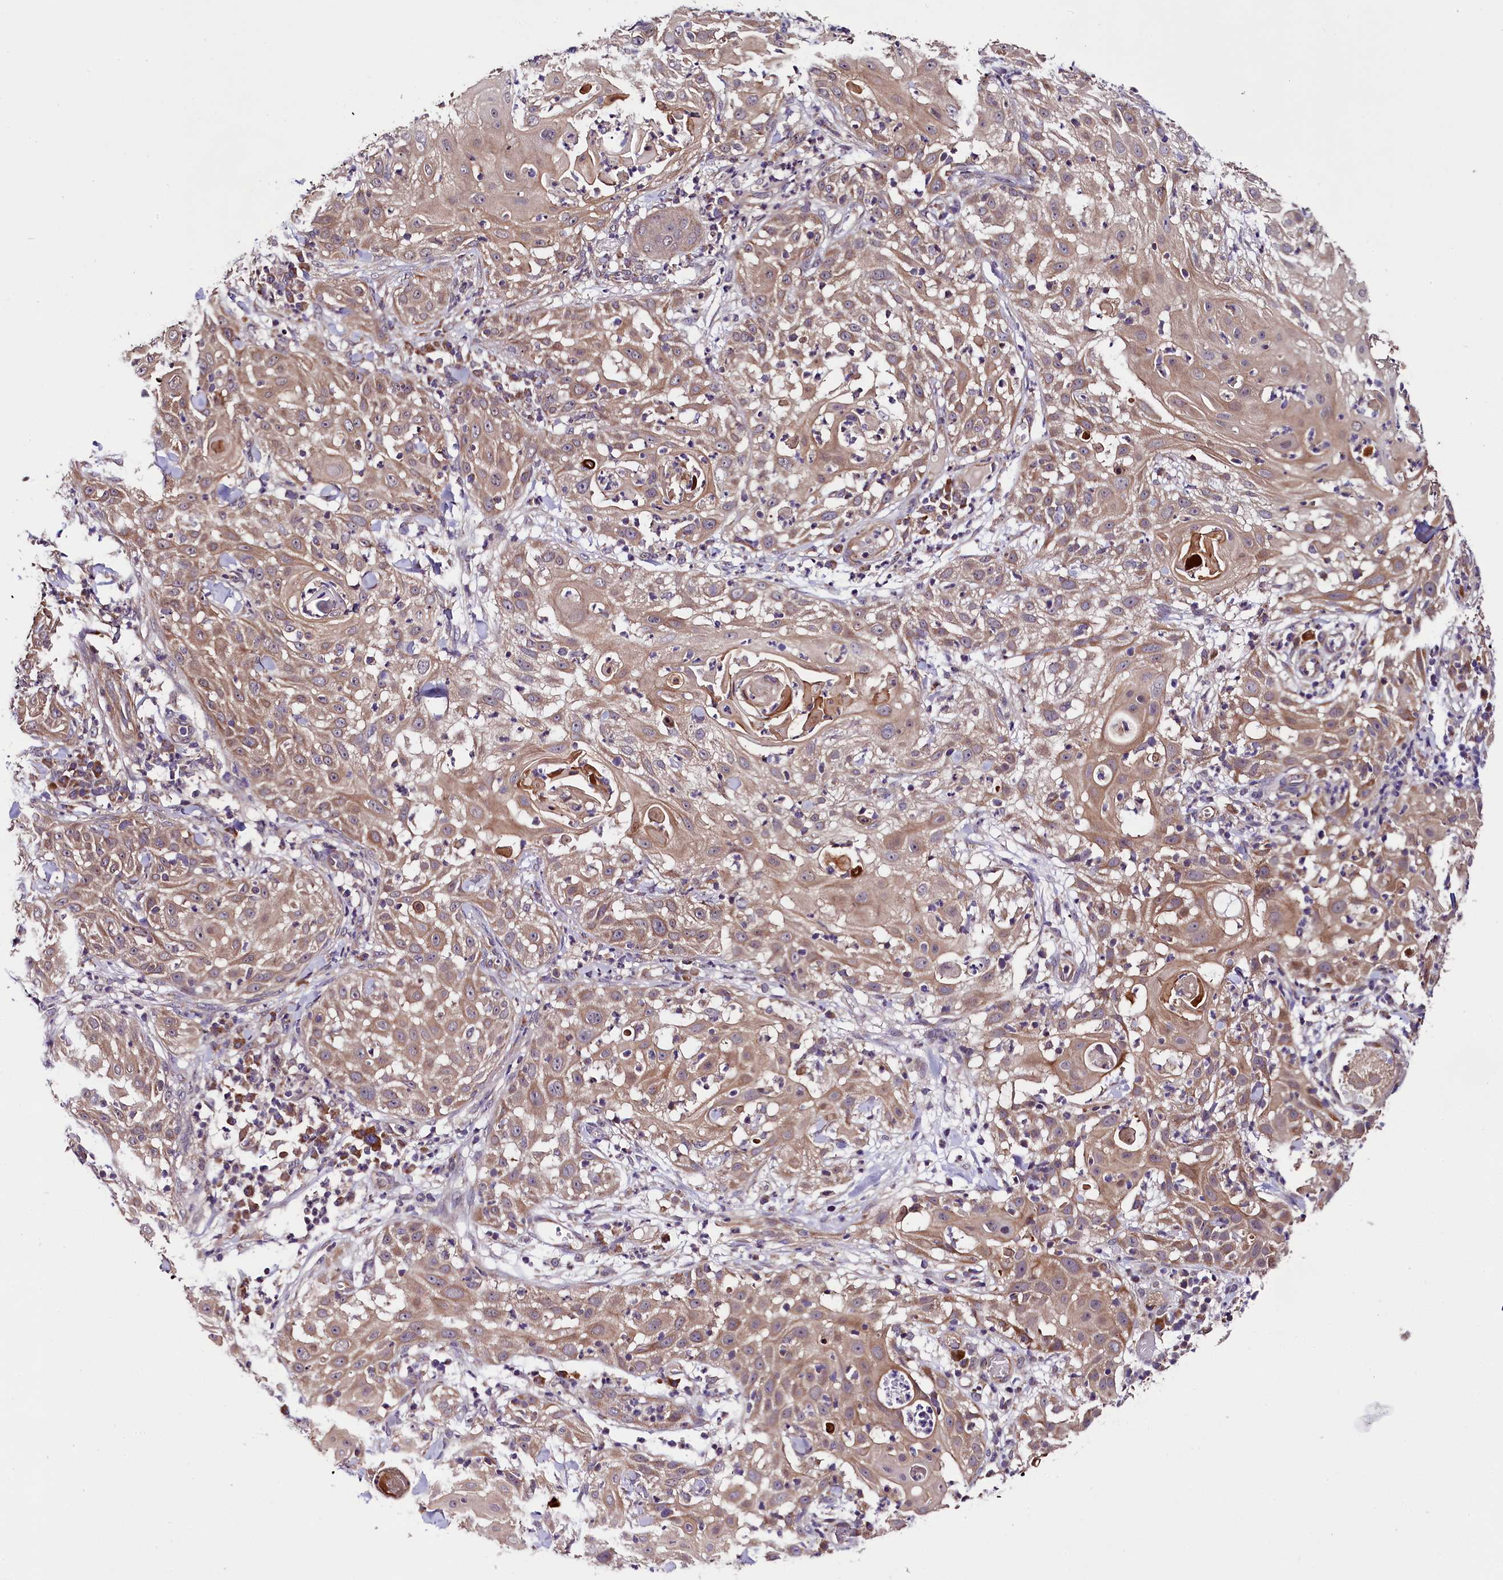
{"staining": {"intensity": "moderate", "quantity": ">75%", "location": "cytoplasmic/membranous"}, "tissue": "skin cancer", "cell_type": "Tumor cells", "image_type": "cancer", "snomed": [{"axis": "morphology", "description": "Squamous cell carcinoma, NOS"}, {"axis": "topography", "description": "Skin"}], "caption": "IHC histopathology image of squamous cell carcinoma (skin) stained for a protein (brown), which demonstrates medium levels of moderate cytoplasmic/membranous staining in approximately >75% of tumor cells.", "gene": "DOHH", "patient": {"sex": "female", "age": 44}}